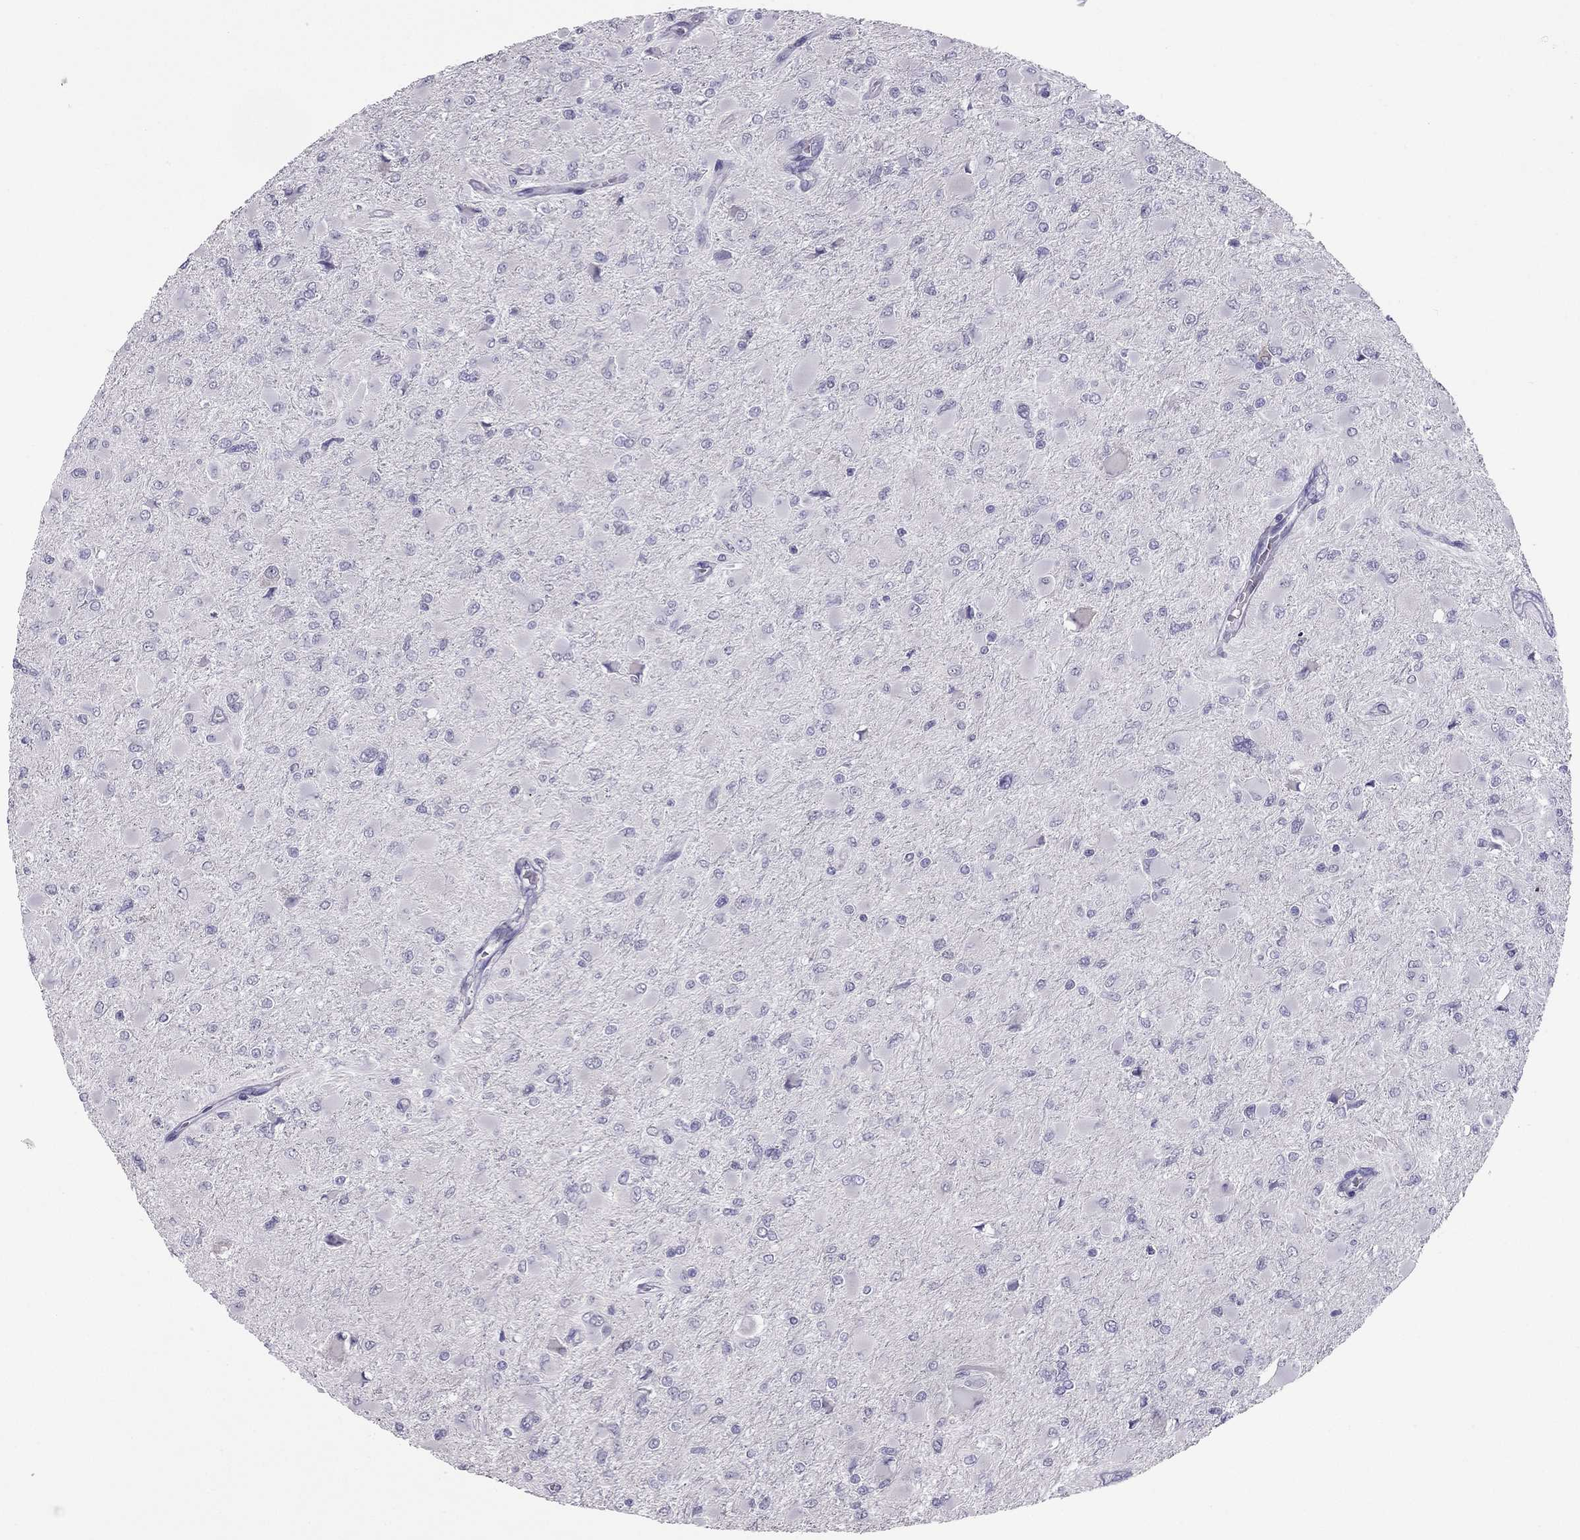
{"staining": {"intensity": "negative", "quantity": "none", "location": "none"}, "tissue": "glioma", "cell_type": "Tumor cells", "image_type": "cancer", "snomed": [{"axis": "morphology", "description": "Glioma, malignant, High grade"}, {"axis": "topography", "description": "Cerebral cortex"}], "caption": "Image shows no protein positivity in tumor cells of glioma tissue. Nuclei are stained in blue.", "gene": "RGS8", "patient": {"sex": "female", "age": 36}}